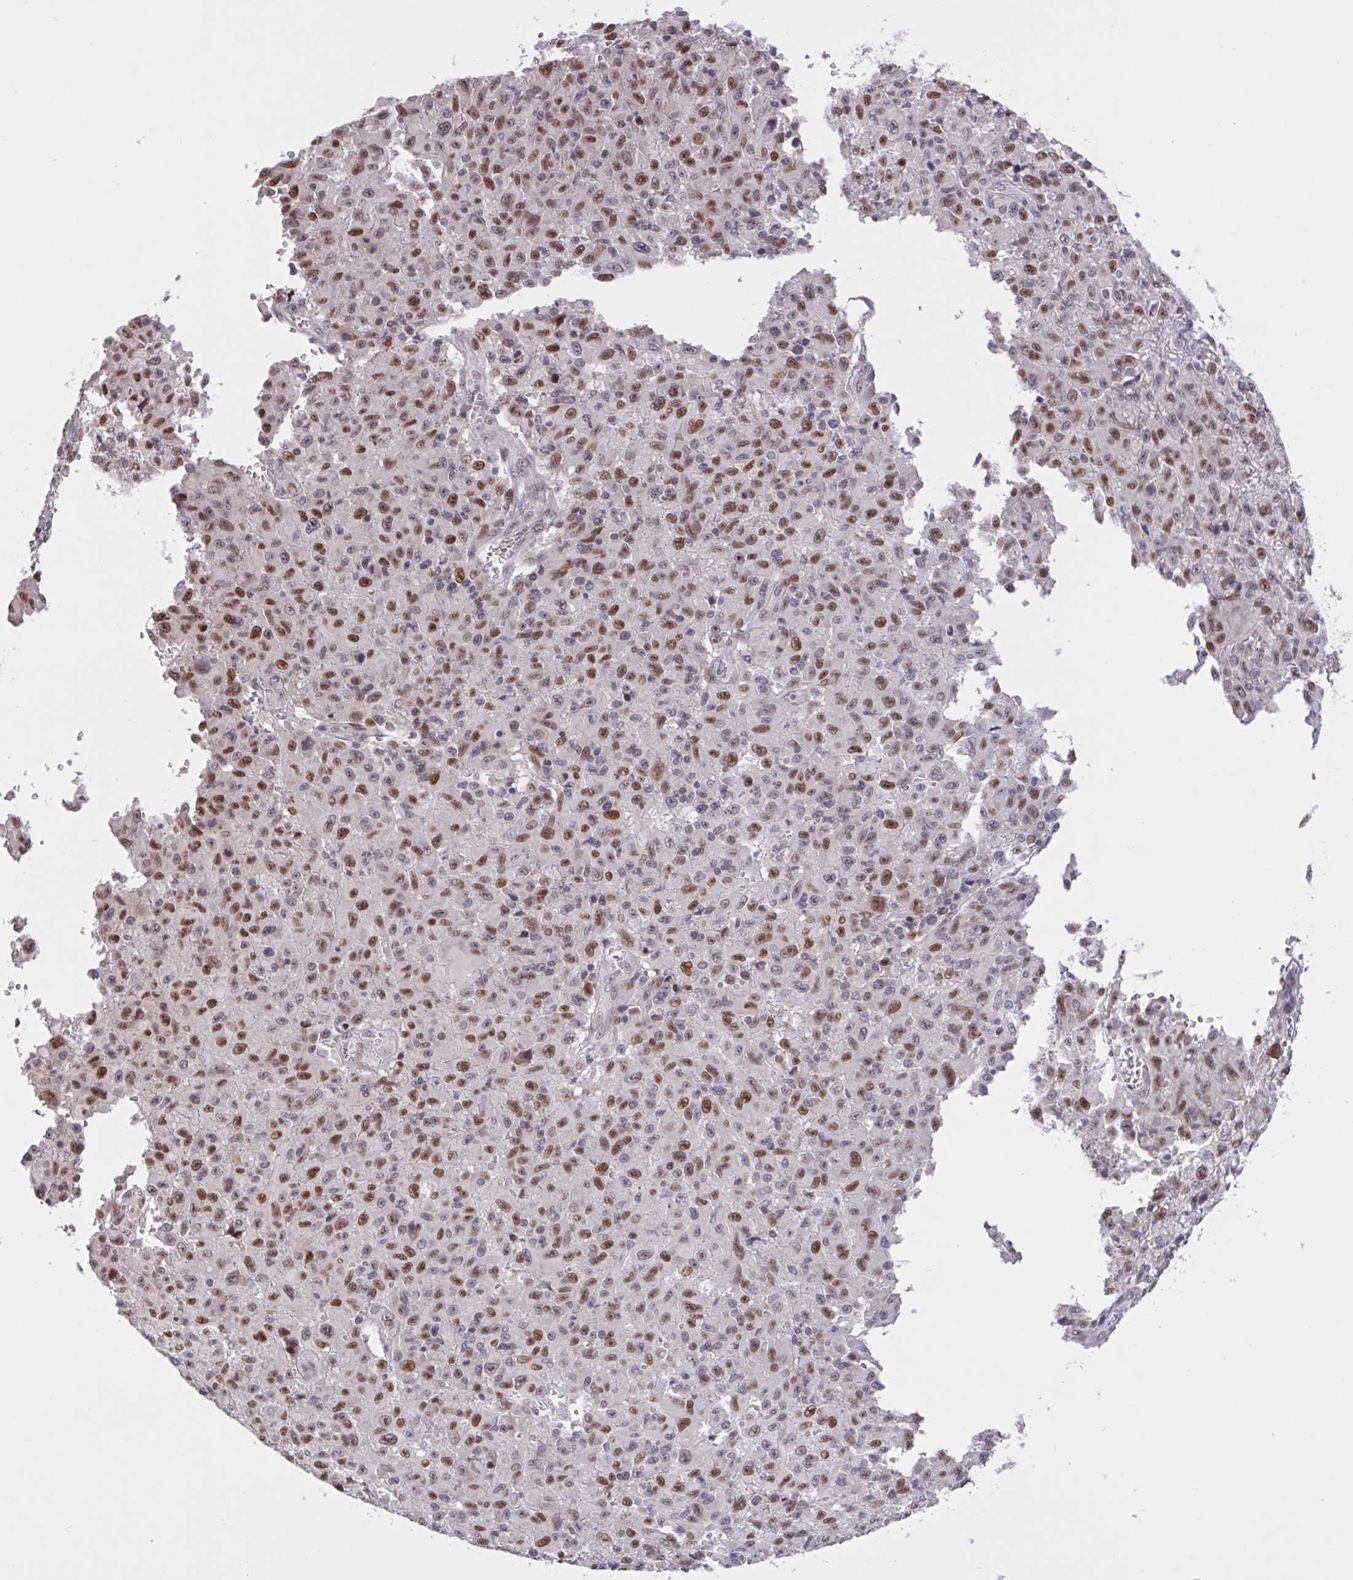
{"staining": {"intensity": "moderate", "quantity": ">75%", "location": "nuclear"}, "tissue": "melanoma", "cell_type": "Tumor cells", "image_type": "cancer", "snomed": [{"axis": "morphology", "description": "Malignant melanoma, NOS"}, {"axis": "topography", "description": "Skin"}], "caption": "A brown stain highlights moderate nuclear staining of a protein in malignant melanoma tumor cells.", "gene": "ZNF414", "patient": {"sex": "male", "age": 46}}